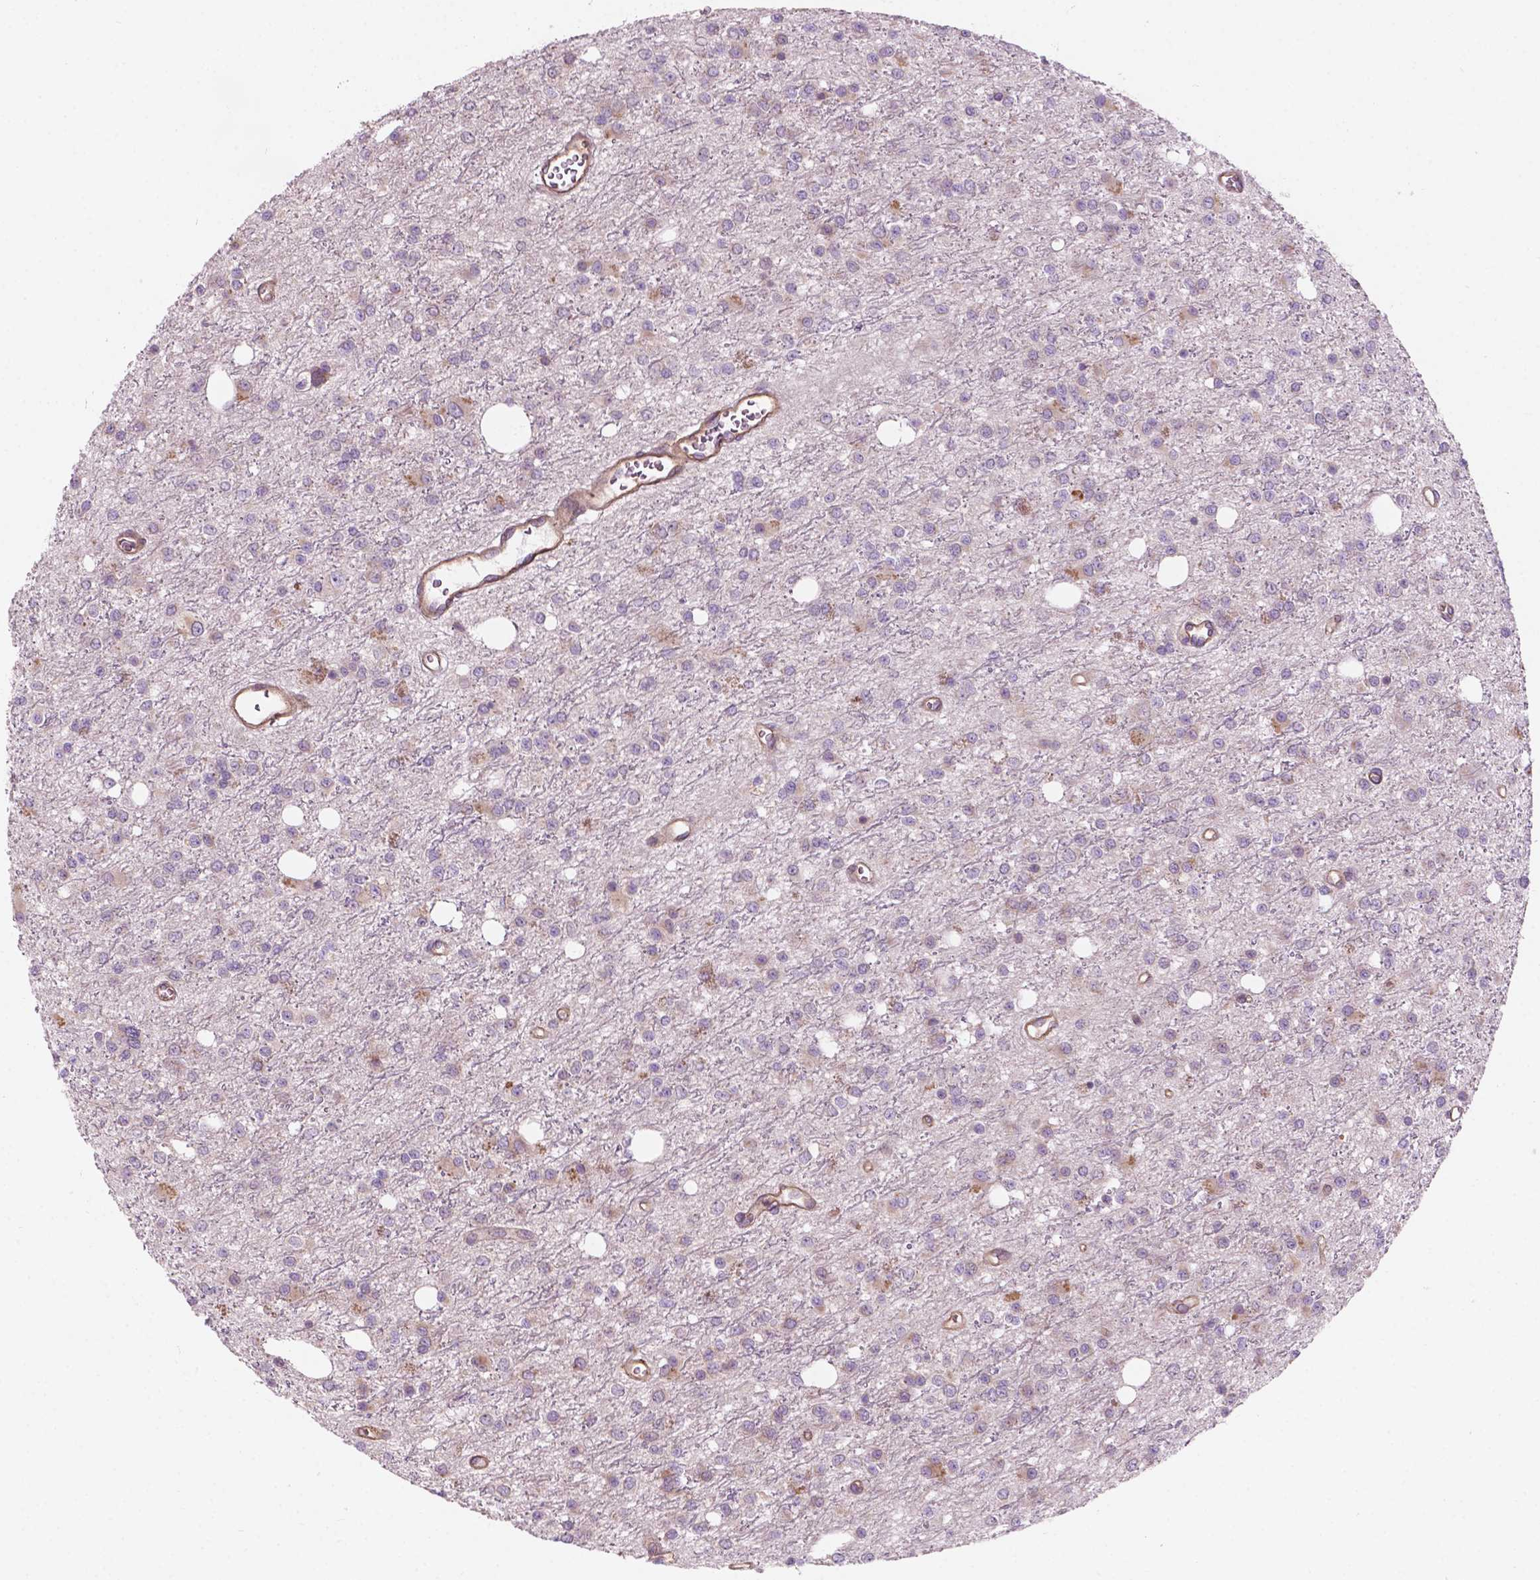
{"staining": {"intensity": "negative", "quantity": "none", "location": "none"}, "tissue": "glioma", "cell_type": "Tumor cells", "image_type": "cancer", "snomed": [{"axis": "morphology", "description": "Glioma, malignant, Low grade"}, {"axis": "topography", "description": "Brain"}], "caption": "IHC micrograph of neoplastic tissue: human malignant glioma (low-grade) stained with DAB (3,3'-diaminobenzidine) shows no significant protein expression in tumor cells. The staining was performed using DAB (3,3'-diaminobenzidine) to visualize the protein expression in brown, while the nuclei were stained in blue with hematoxylin (Magnification: 20x).", "gene": "SURF4", "patient": {"sex": "female", "age": 45}}